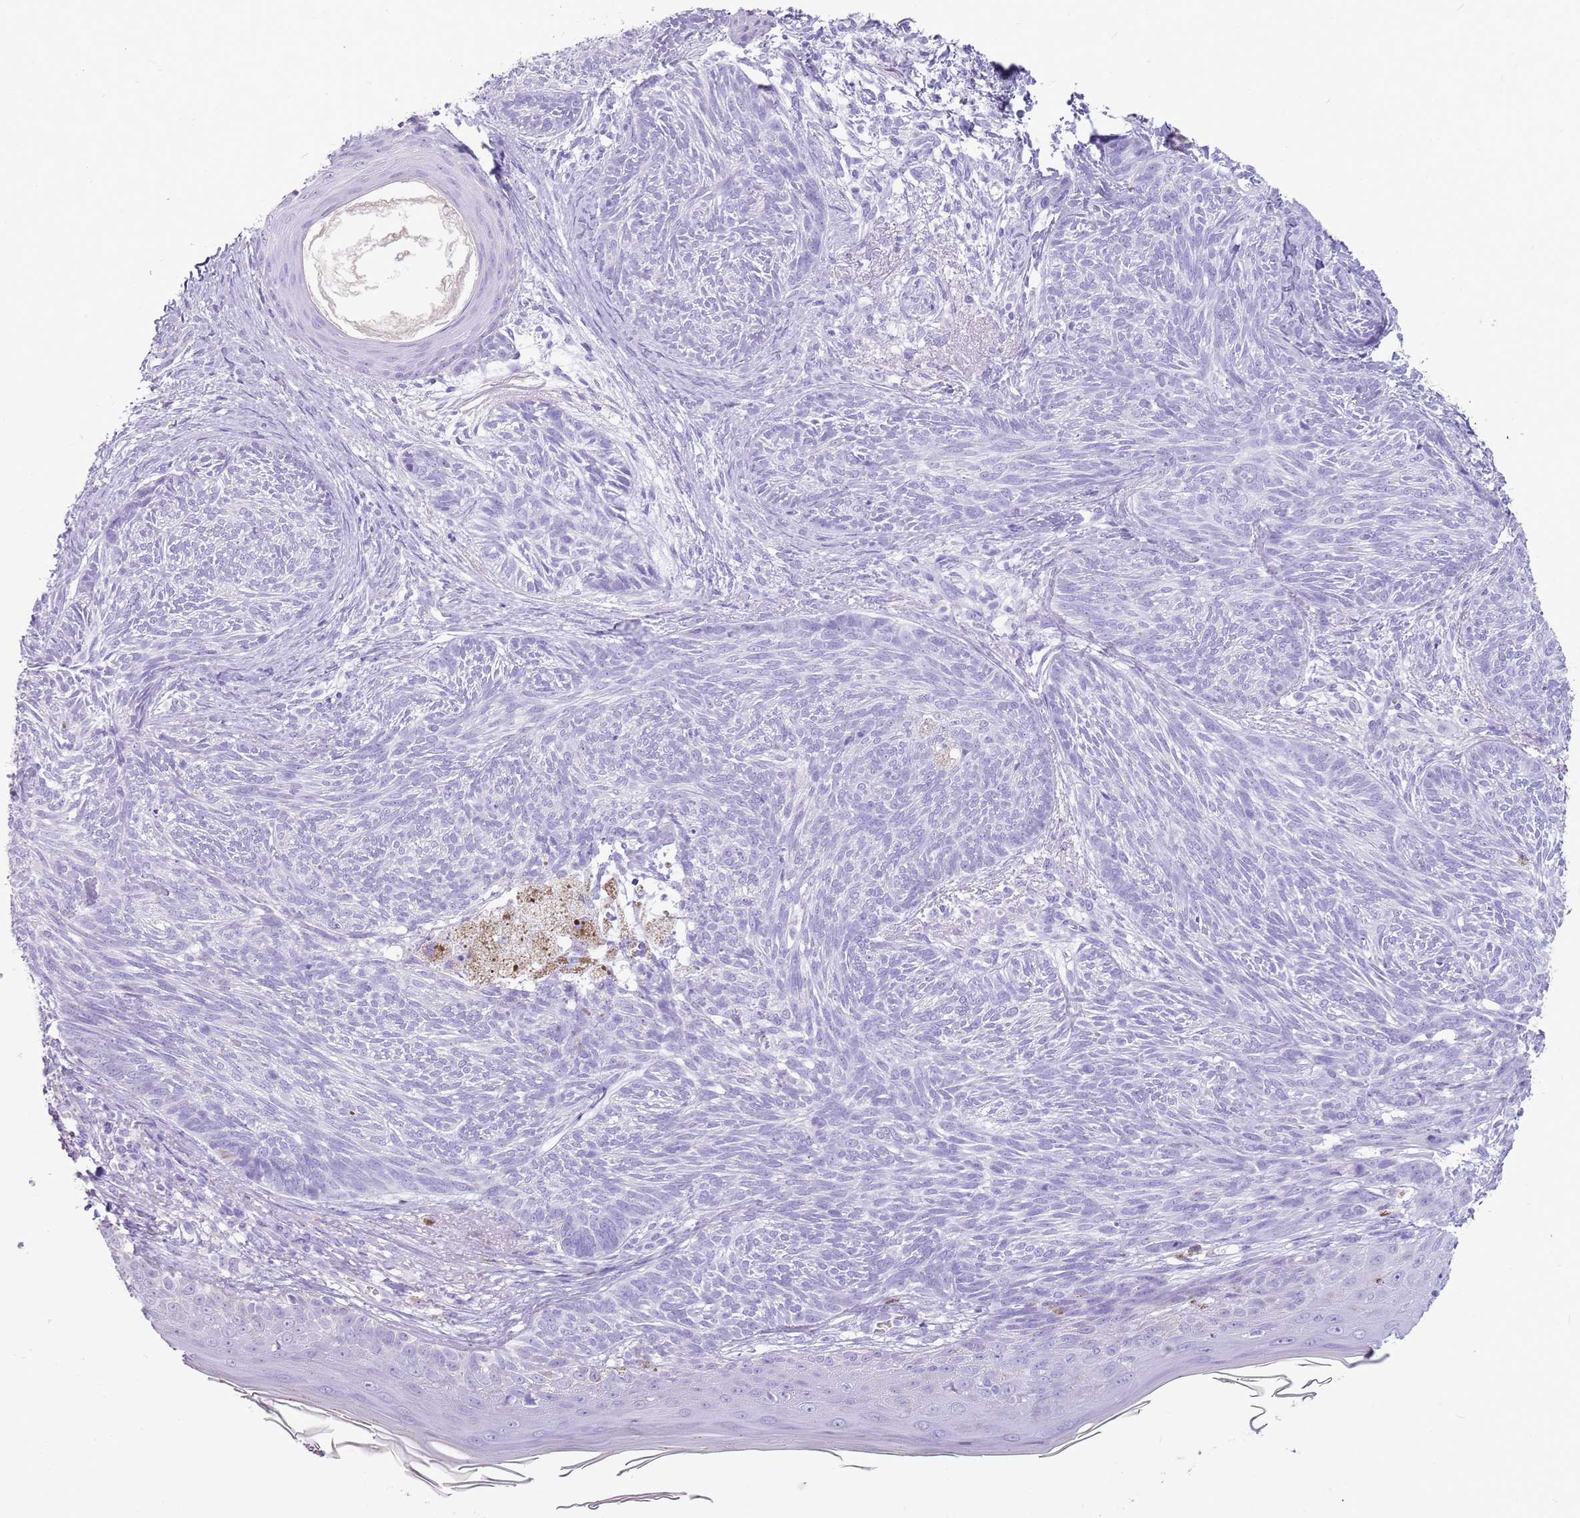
{"staining": {"intensity": "negative", "quantity": "none", "location": "none"}, "tissue": "skin cancer", "cell_type": "Tumor cells", "image_type": "cancer", "snomed": [{"axis": "morphology", "description": "Basal cell carcinoma"}, {"axis": "topography", "description": "Skin"}], "caption": "A micrograph of human skin cancer (basal cell carcinoma) is negative for staining in tumor cells. (IHC, brightfield microscopy, high magnification).", "gene": "NBPF3", "patient": {"sex": "male", "age": 73}}